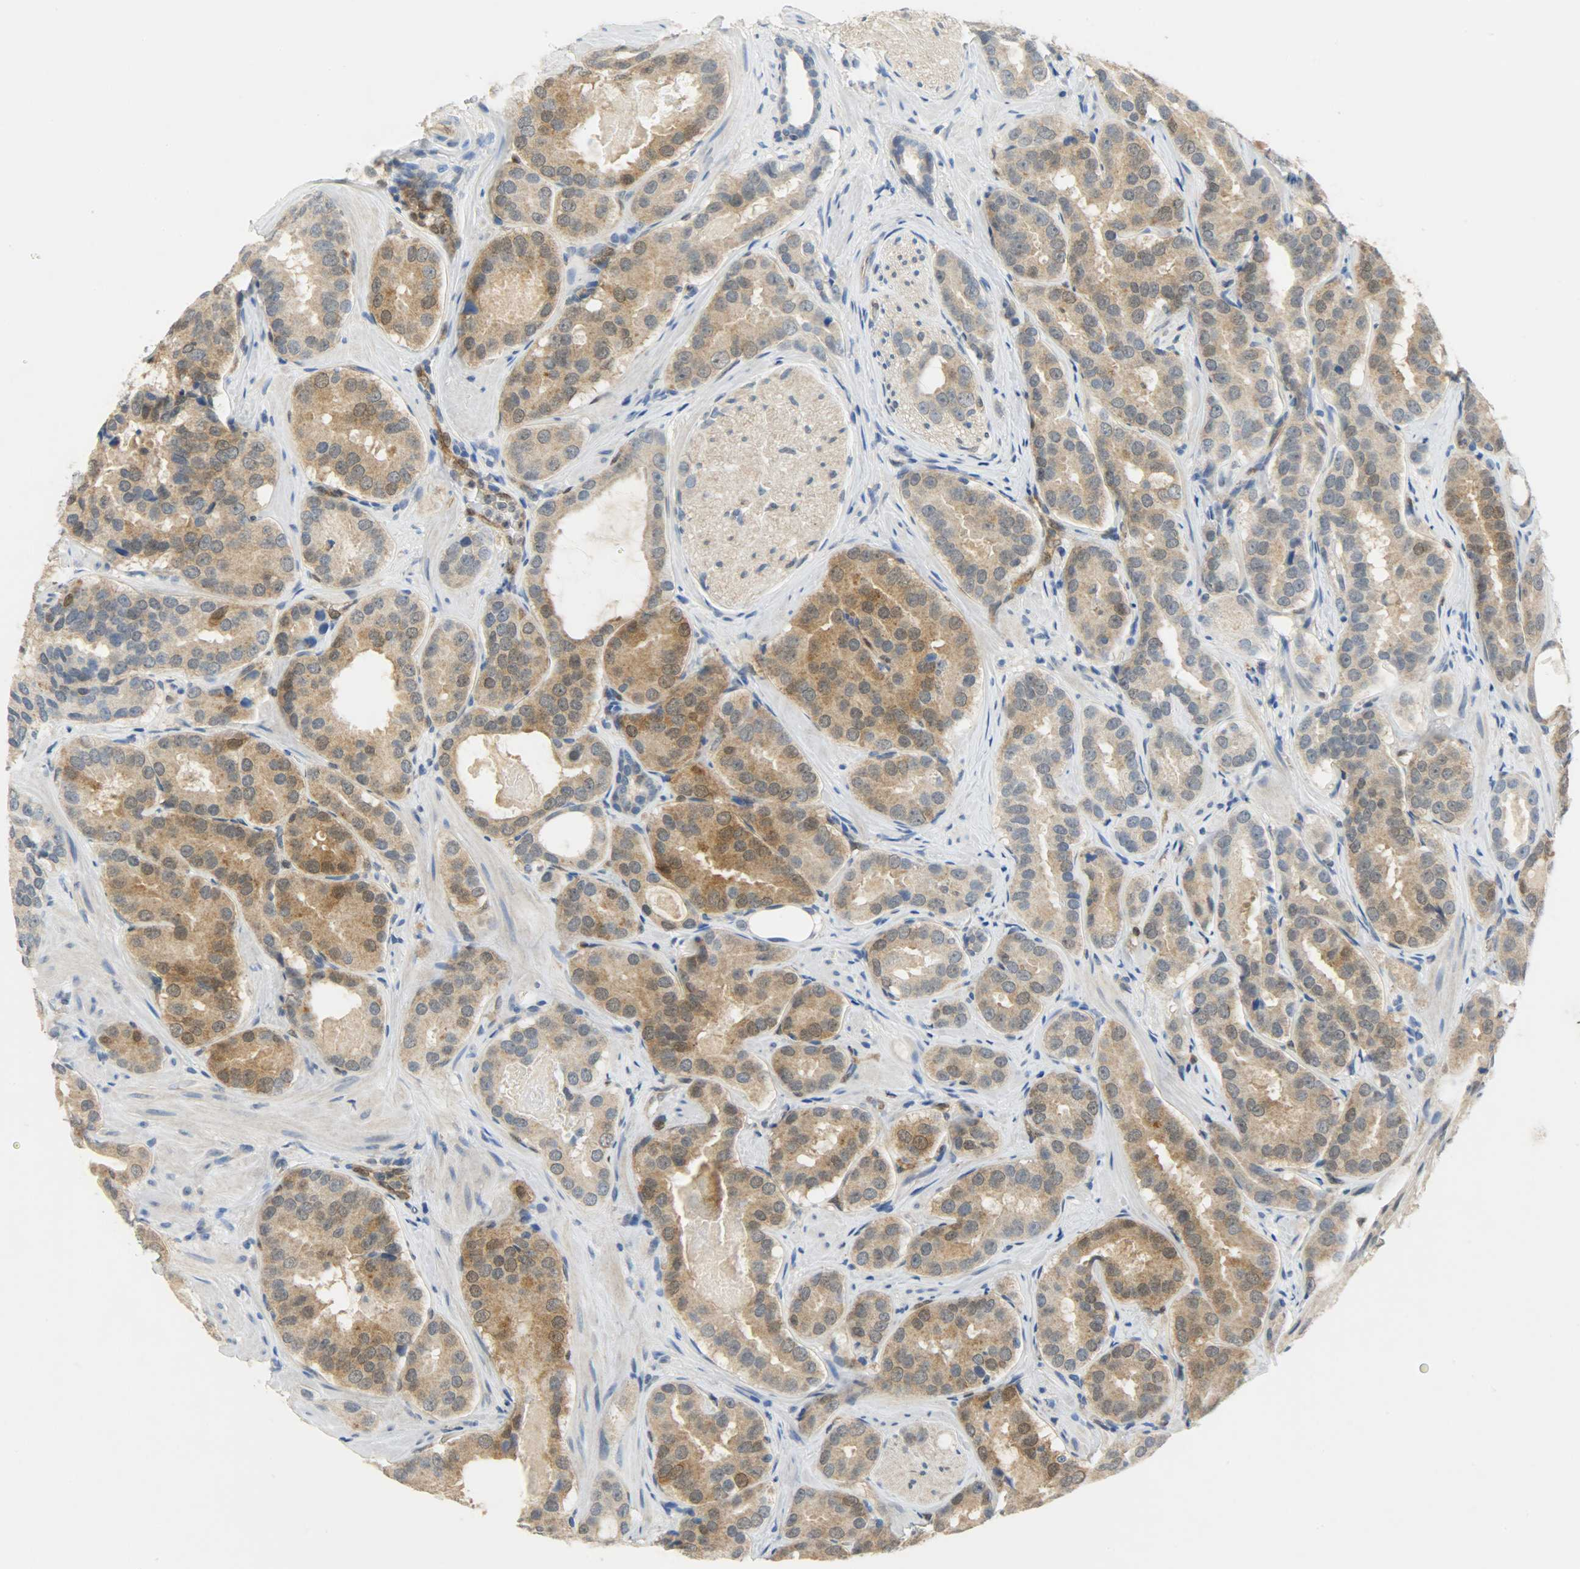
{"staining": {"intensity": "moderate", "quantity": ">75%", "location": "cytoplasmic/membranous"}, "tissue": "prostate cancer", "cell_type": "Tumor cells", "image_type": "cancer", "snomed": [{"axis": "morphology", "description": "Adenocarcinoma, Low grade"}, {"axis": "topography", "description": "Prostate"}], "caption": "A high-resolution photomicrograph shows immunohistochemistry staining of adenocarcinoma (low-grade) (prostate), which reveals moderate cytoplasmic/membranous staining in about >75% of tumor cells.", "gene": "FKBP1A", "patient": {"sex": "male", "age": 59}}